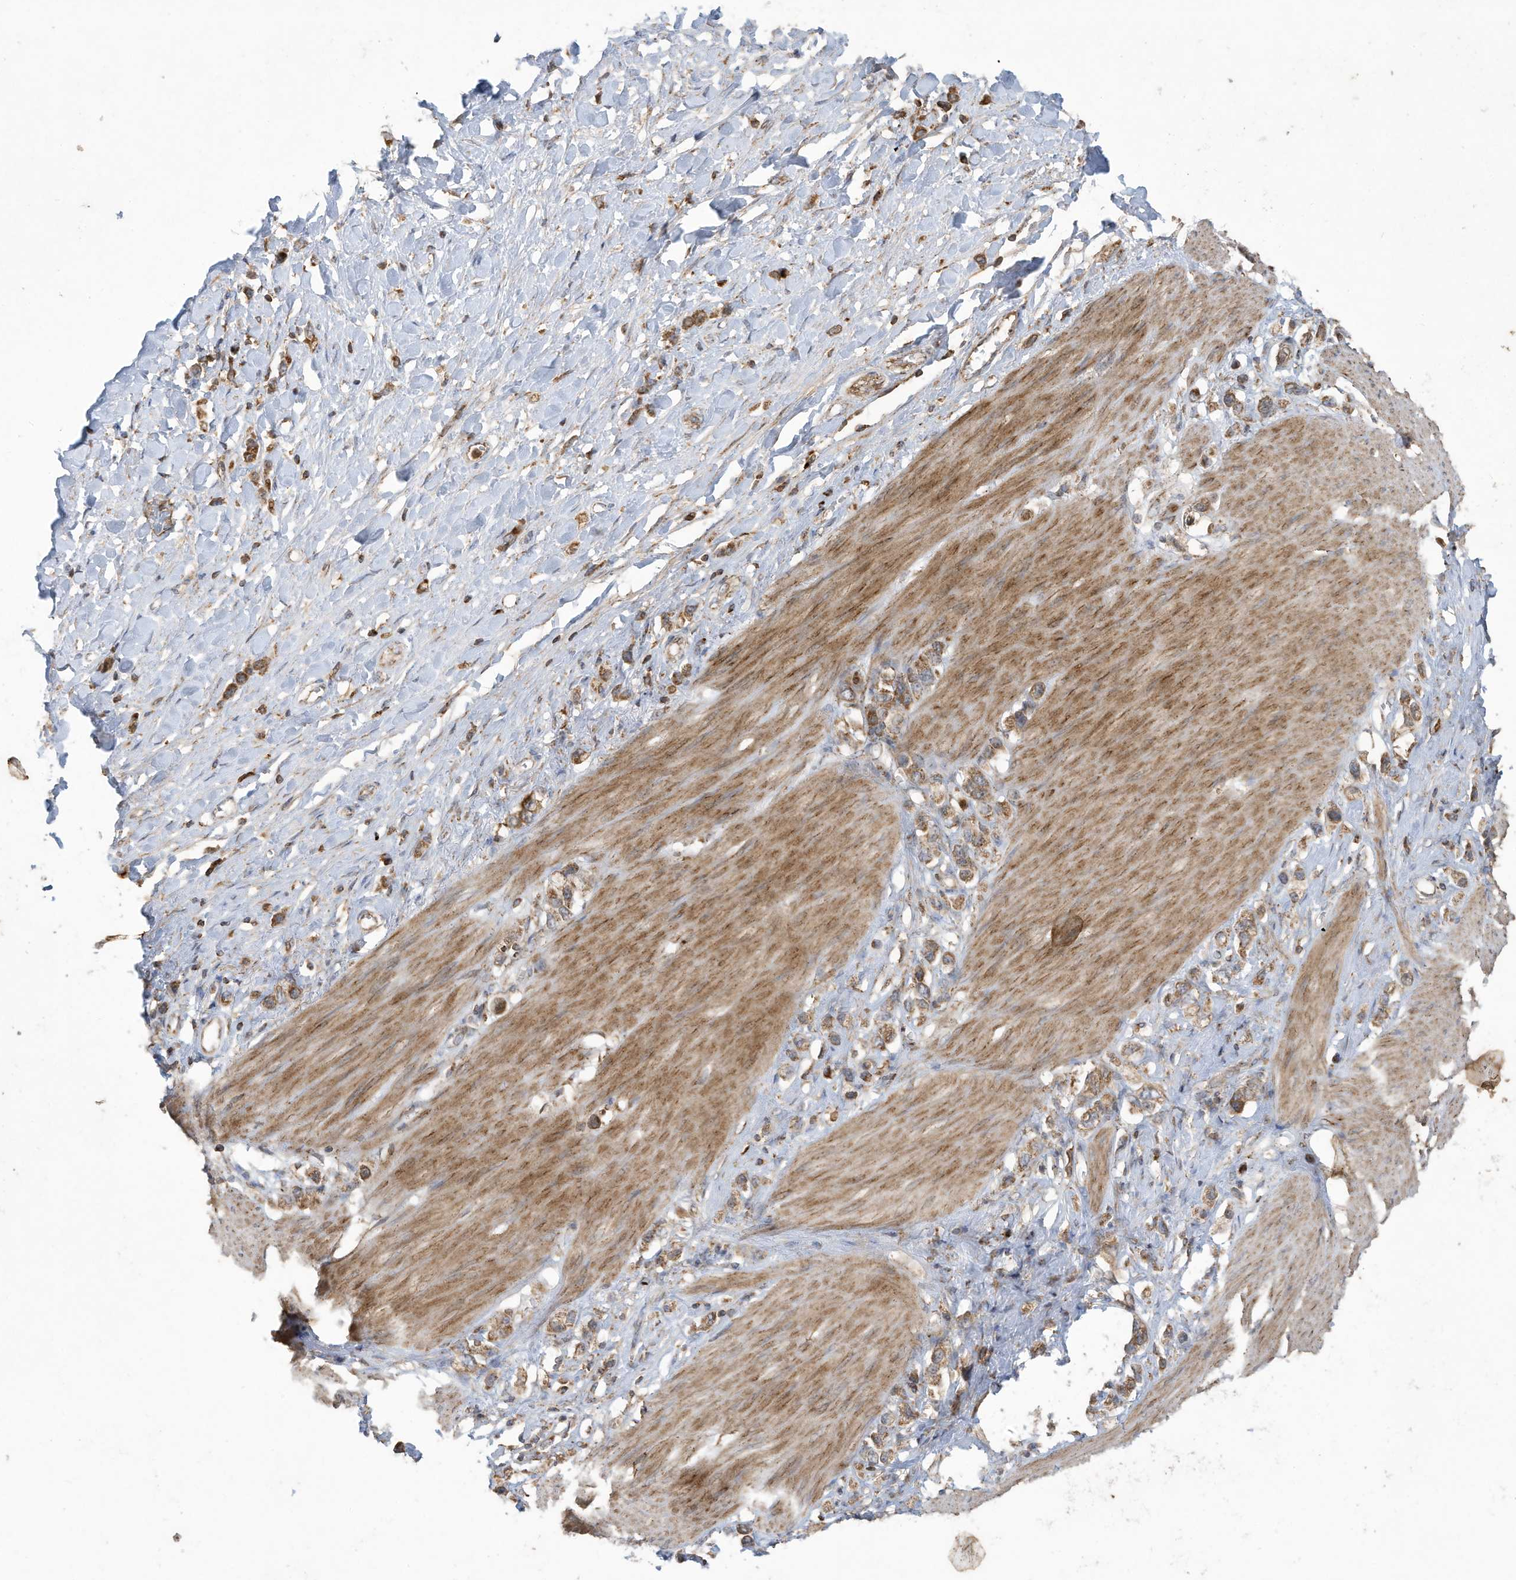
{"staining": {"intensity": "moderate", "quantity": ">75%", "location": "cytoplasmic/membranous"}, "tissue": "stomach cancer", "cell_type": "Tumor cells", "image_type": "cancer", "snomed": [{"axis": "morphology", "description": "Normal tissue, NOS"}, {"axis": "morphology", "description": "Adenocarcinoma, NOS"}, {"axis": "topography", "description": "Stomach, upper"}, {"axis": "topography", "description": "Stomach"}], "caption": "IHC of human stomach adenocarcinoma shows medium levels of moderate cytoplasmic/membranous positivity in approximately >75% of tumor cells.", "gene": "C2orf74", "patient": {"sex": "female", "age": 65}}